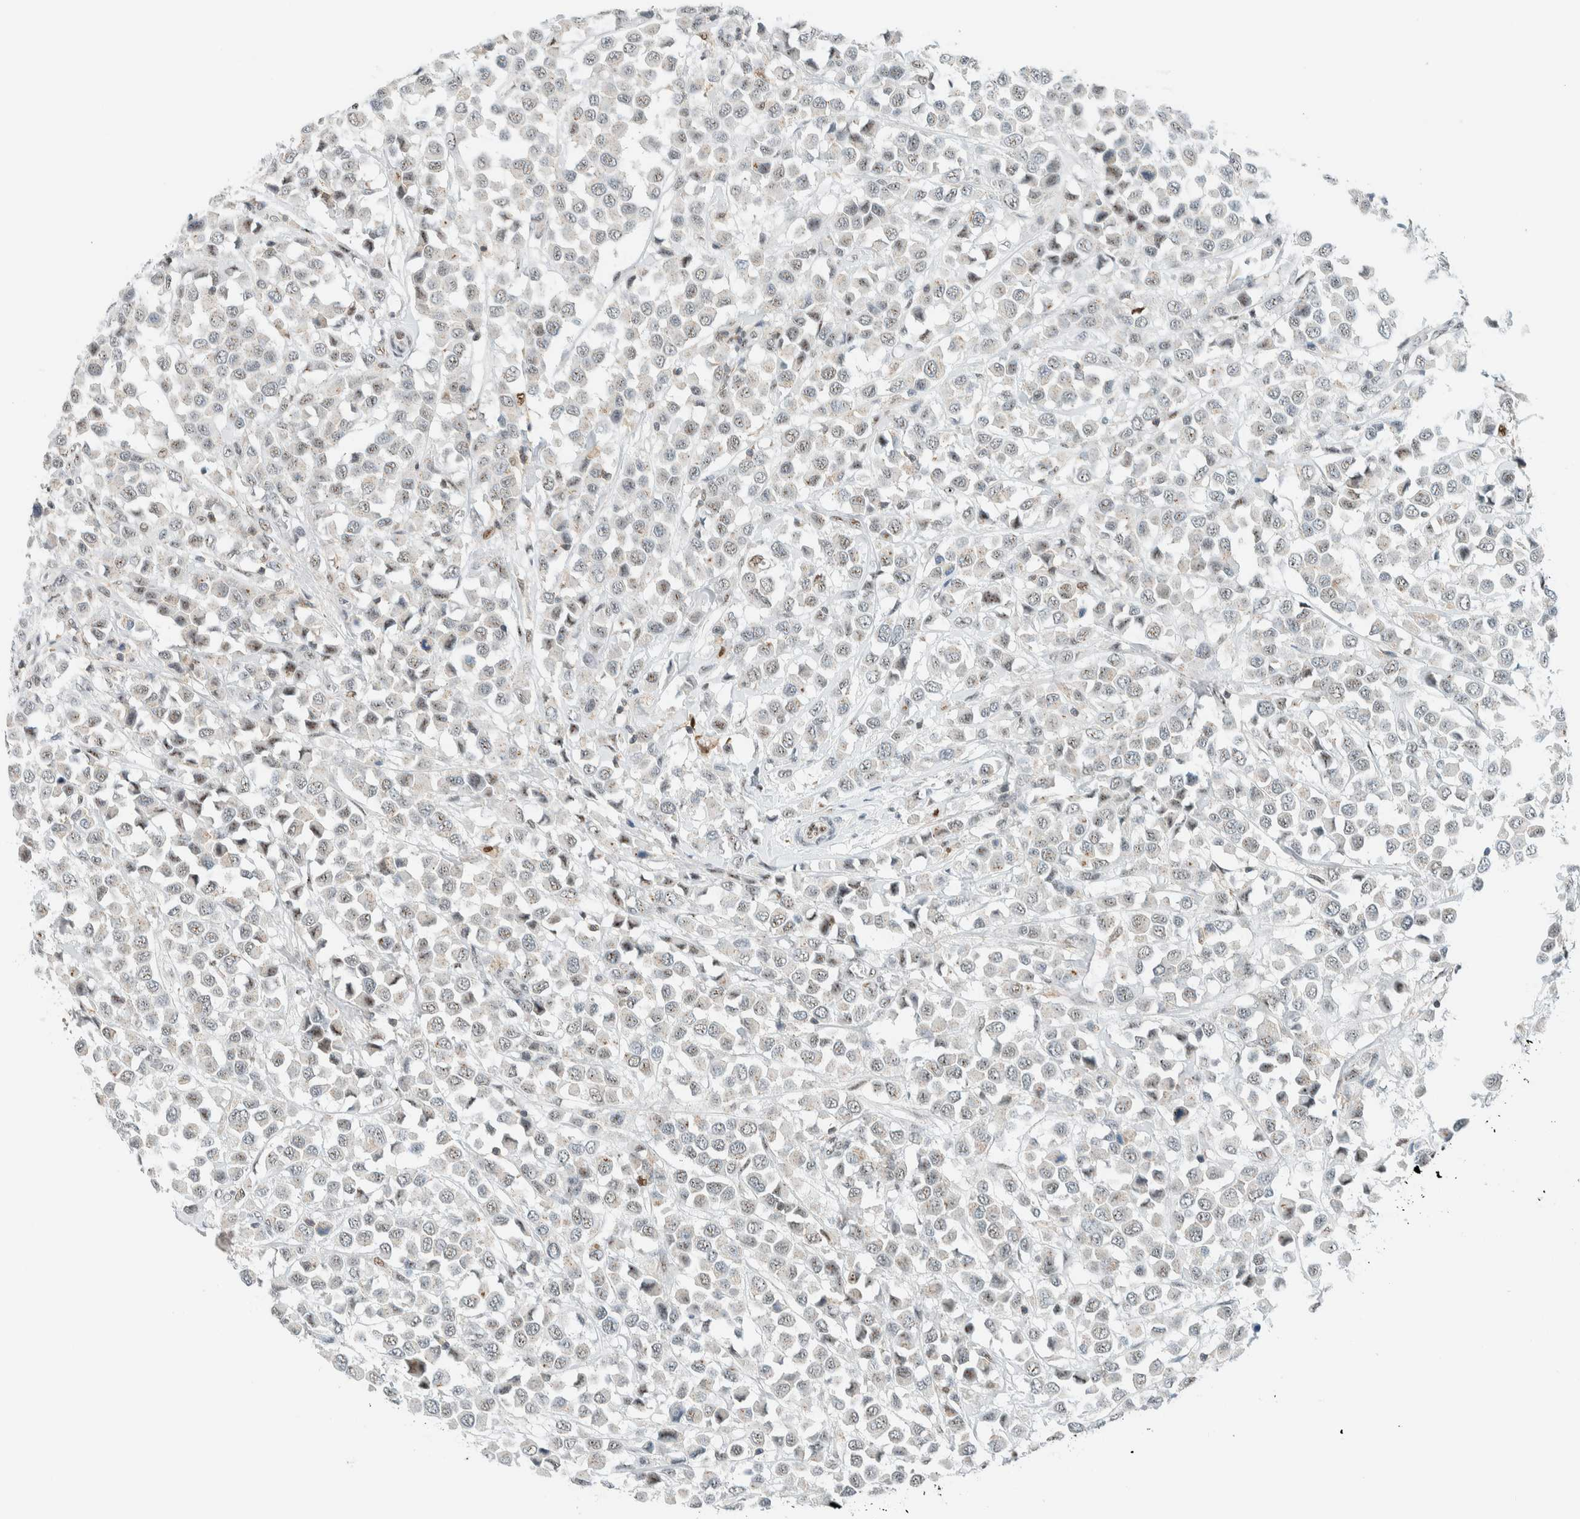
{"staining": {"intensity": "weak", "quantity": "<25%", "location": "nuclear"}, "tissue": "breast cancer", "cell_type": "Tumor cells", "image_type": "cancer", "snomed": [{"axis": "morphology", "description": "Duct carcinoma"}, {"axis": "topography", "description": "Breast"}], "caption": "Tumor cells show no significant protein positivity in breast cancer (invasive ductal carcinoma).", "gene": "CYSRT1", "patient": {"sex": "female", "age": 61}}